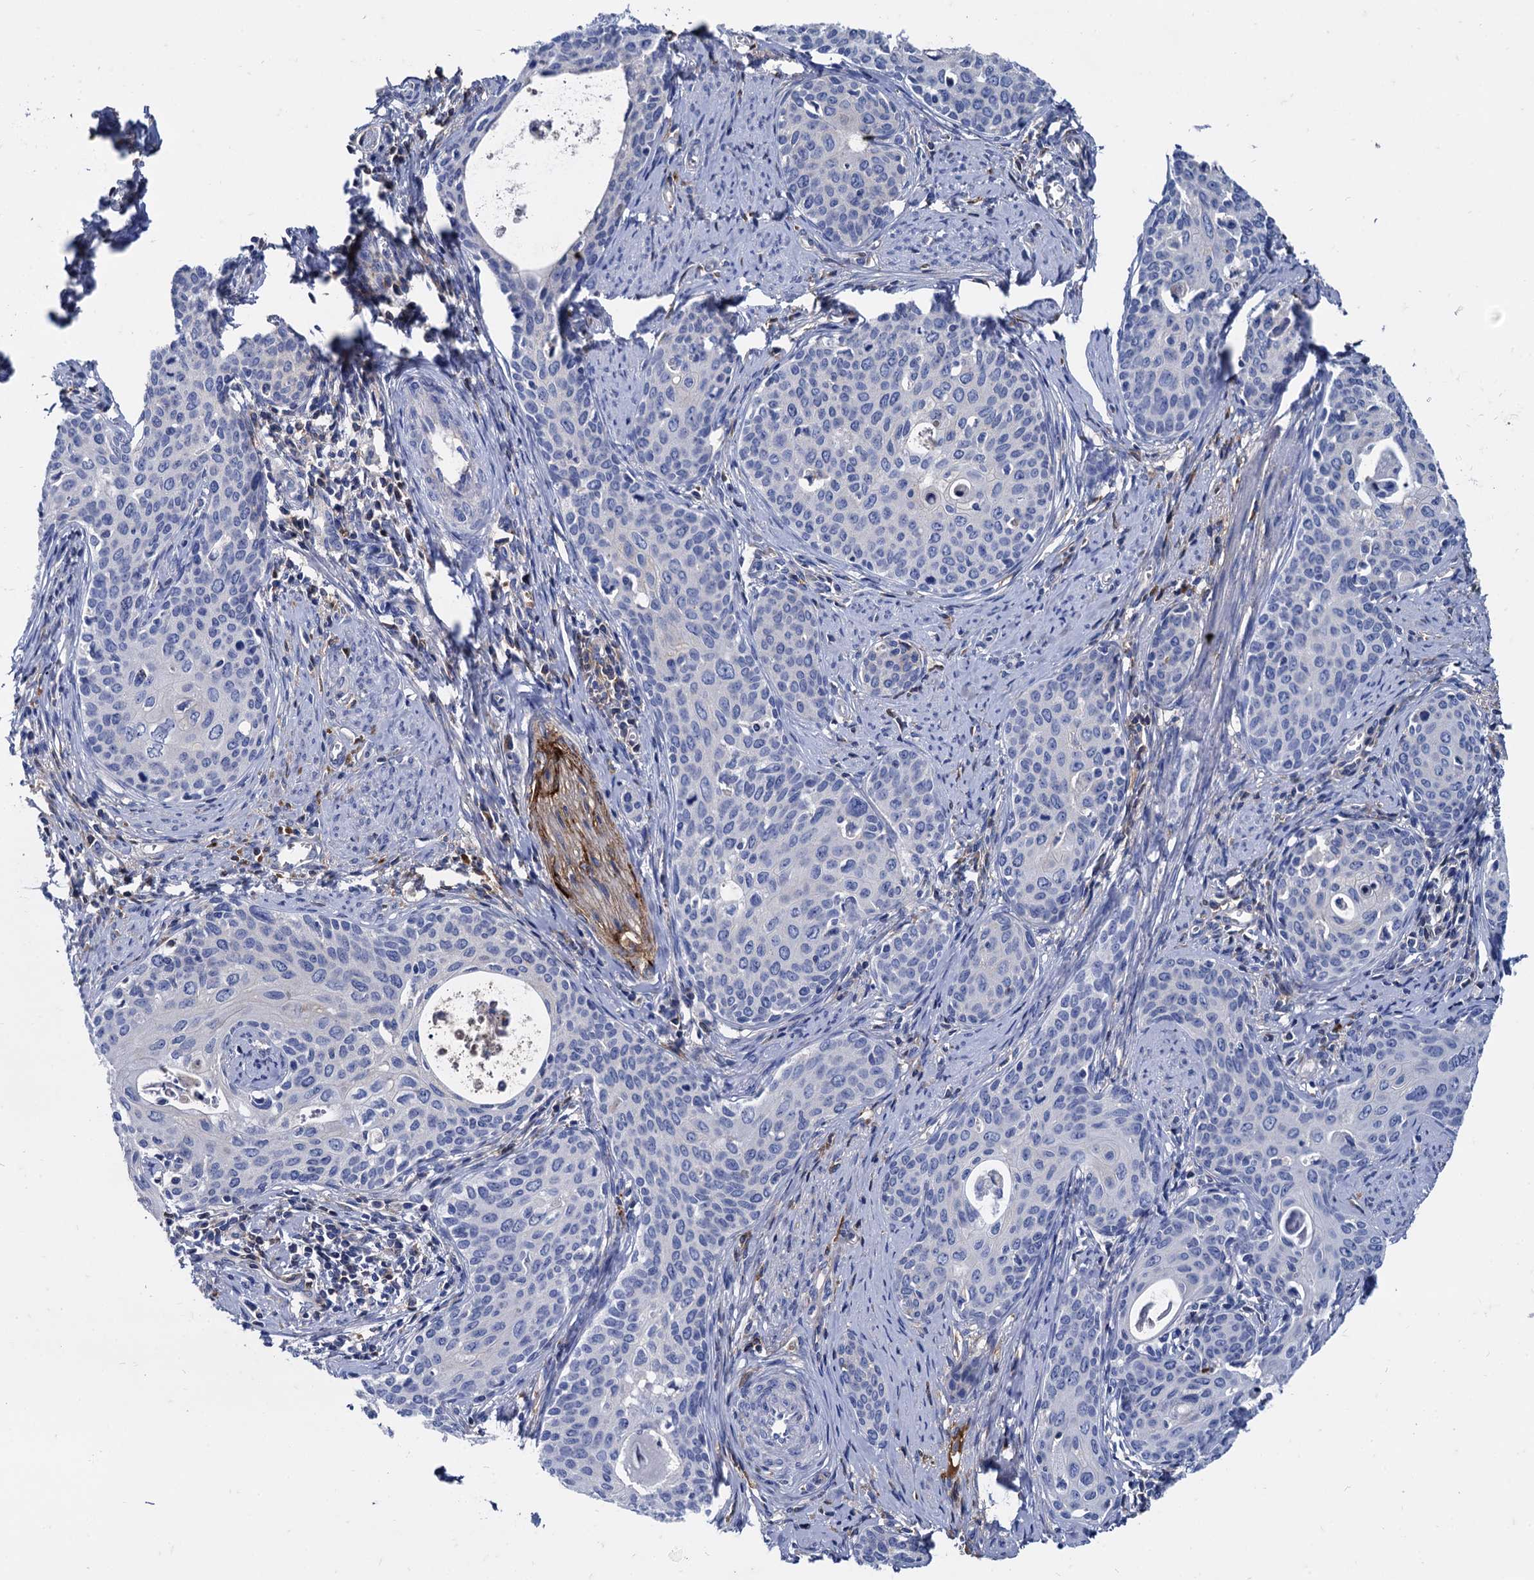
{"staining": {"intensity": "negative", "quantity": "none", "location": "none"}, "tissue": "cervical cancer", "cell_type": "Tumor cells", "image_type": "cancer", "snomed": [{"axis": "morphology", "description": "Squamous cell carcinoma, NOS"}, {"axis": "morphology", "description": "Adenocarcinoma, NOS"}, {"axis": "topography", "description": "Cervix"}], "caption": "DAB immunohistochemical staining of adenocarcinoma (cervical) shows no significant expression in tumor cells. (DAB immunohistochemistry, high magnification).", "gene": "APOD", "patient": {"sex": "female", "age": 52}}